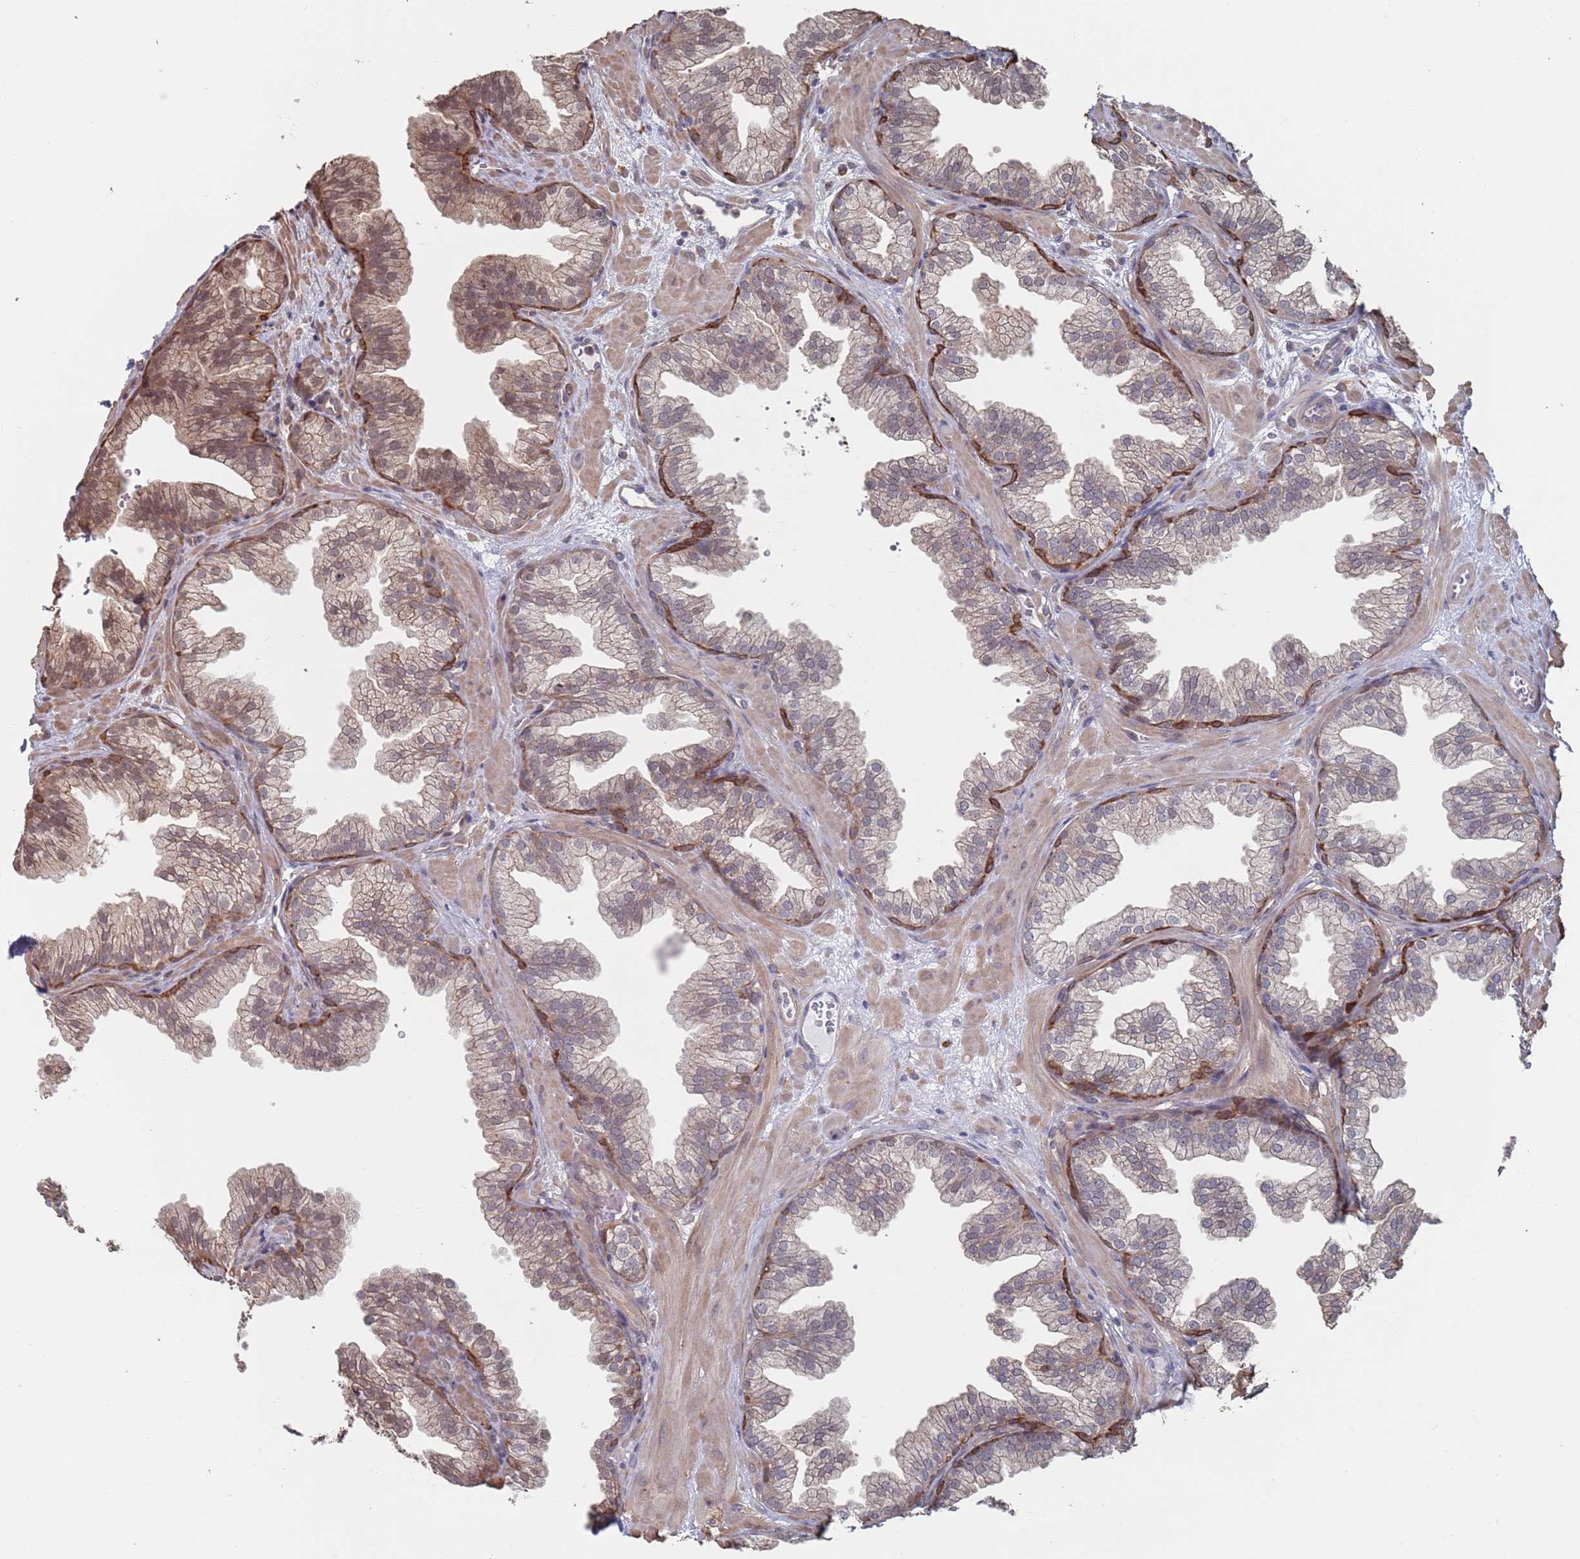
{"staining": {"intensity": "strong", "quantity": "<25%", "location": "cytoplasmic/membranous"}, "tissue": "prostate", "cell_type": "Glandular cells", "image_type": "normal", "snomed": [{"axis": "morphology", "description": "Normal tissue, NOS"}, {"axis": "topography", "description": "Prostate"}], "caption": "Protein analysis of unremarkable prostate exhibits strong cytoplasmic/membranous expression in approximately <25% of glandular cells. Ihc stains the protein of interest in brown and the nuclei are stained blue.", "gene": "DGKD", "patient": {"sex": "male", "age": 37}}